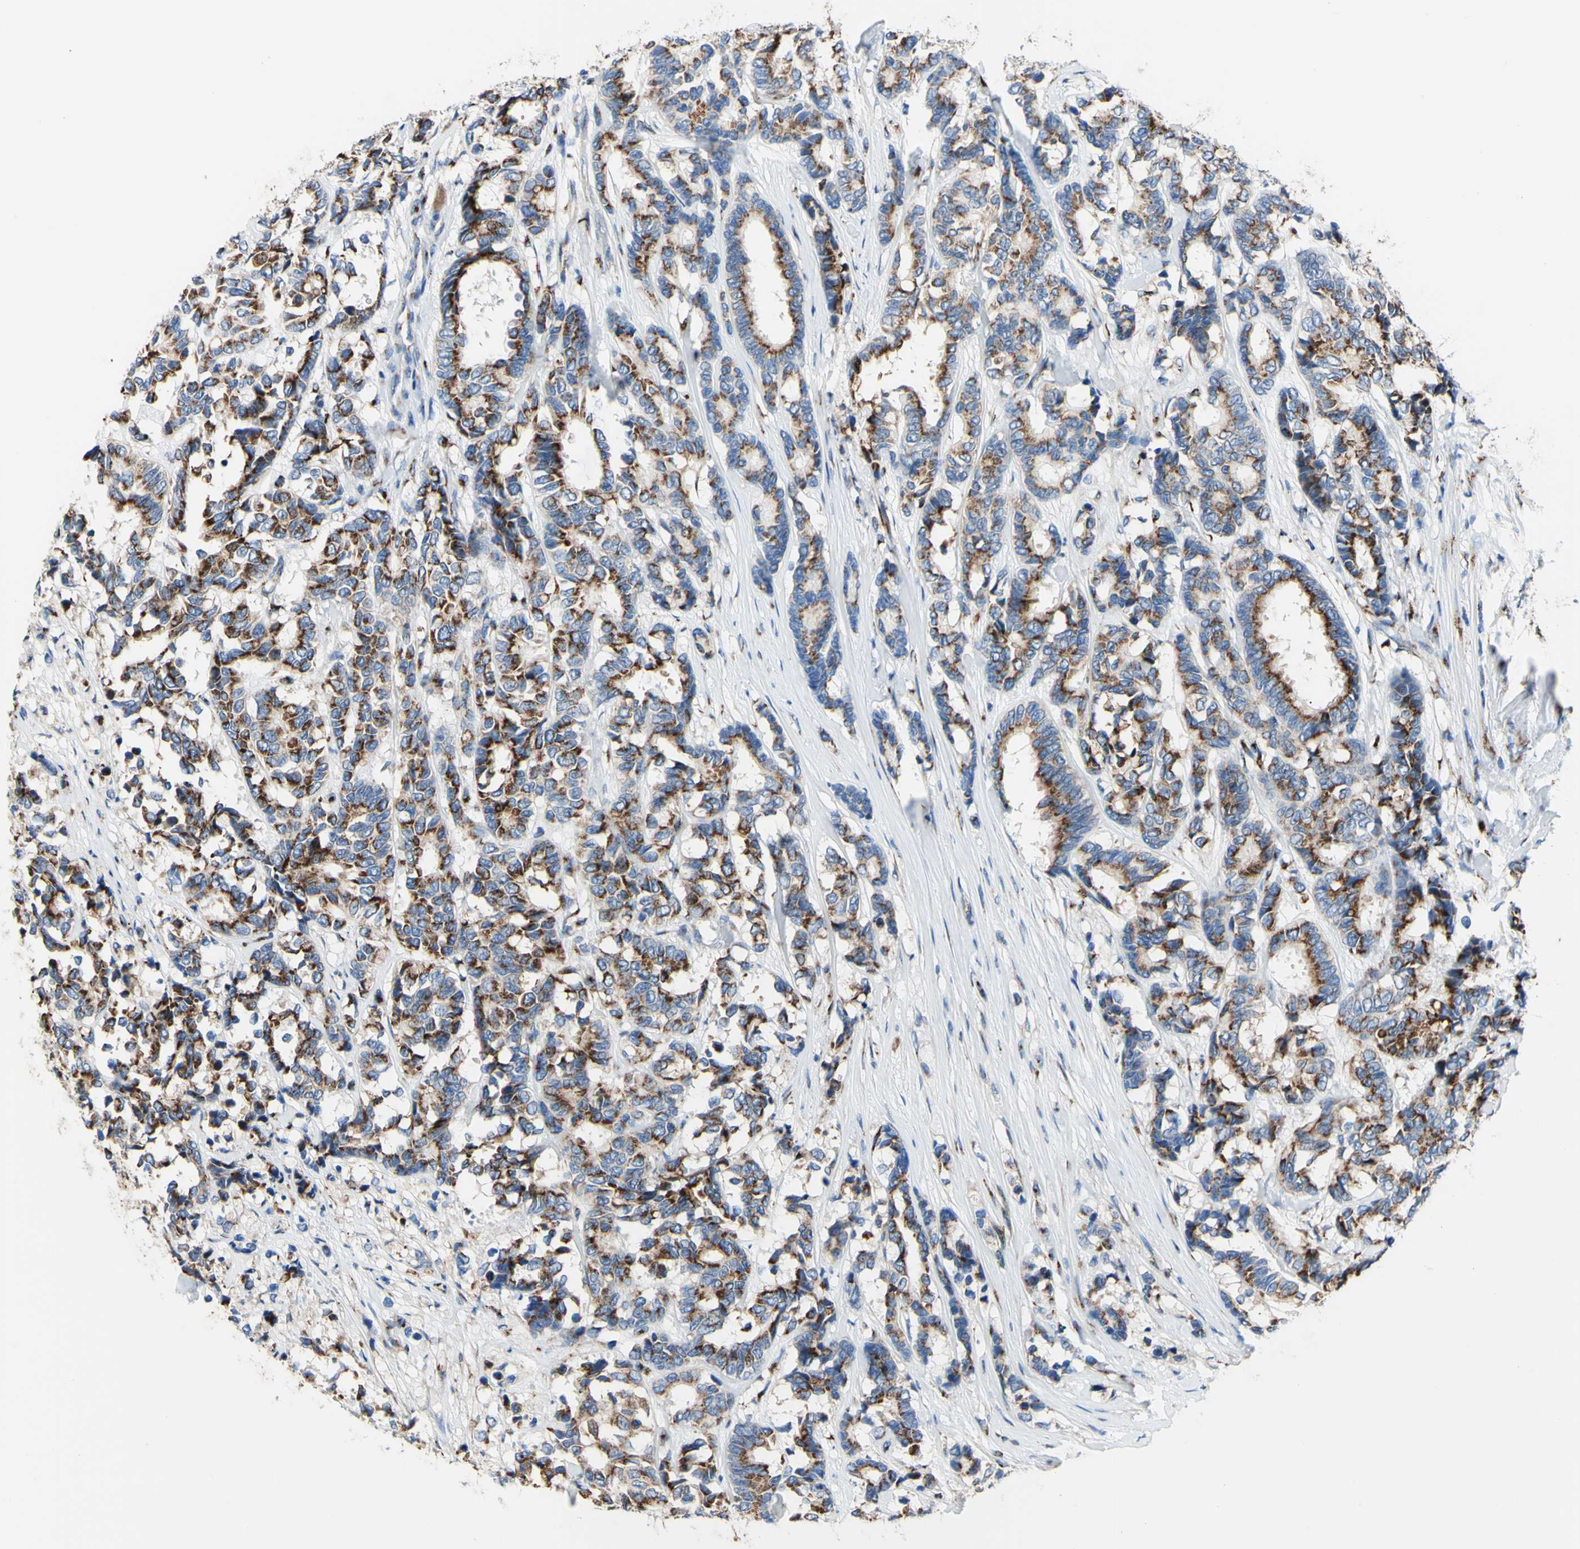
{"staining": {"intensity": "moderate", "quantity": "25%-75%", "location": "cytoplasmic/membranous"}, "tissue": "breast cancer", "cell_type": "Tumor cells", "image_type": "cancer", "snomed": [{"axis": "morphology", "description": "Duct carcinoma"}, {"axis": "topography", "description": "Breast"}], "caption": "Human breast cancer stained for a protein (brown) displays moderate cytoplasmic/membranous positive expression in about 25%-75% of tumor cells.", "gene": "GALNT2", "patient": {"sex": "female", "age": 87}}